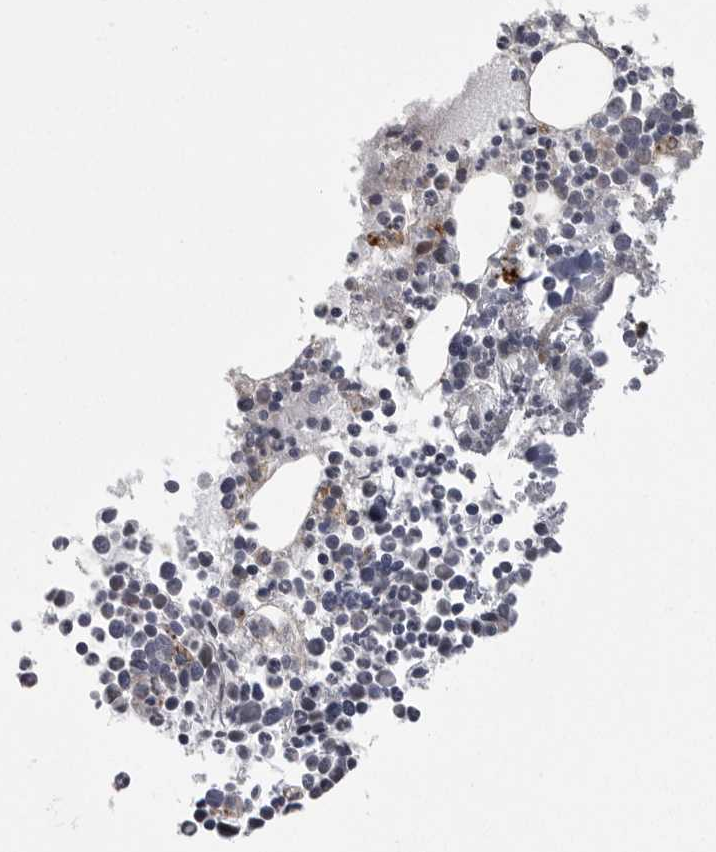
{"staining": {"intensity": "moderate", "quantity": "<25%", "location": "cytoplasmic/membranous"}, "tissue": "bone marrow", "cell_type": "Hematopoietic cells", "image_type": "normal", "snomed": [{"axis": "morphology", "description": "Normal tissue, NOS"}, {"axis": "morphology", "description": "Inflammation, NOS"}, {"axis": "topography", "description": "Bone marrow"}], "caption": "The micrograph displays a brown stain indicating the presence of a protein in the cytoplasmic/membranous of hematopoietic cells in bone marrow. The staining was performed using DAB to visualize the protein expression in brown, while the nuclei were stained in blue with hematoxylin (Magnification: 20x).", "gene": "PPP1R9A", "patient": {"sex": "male", "age": 46}}